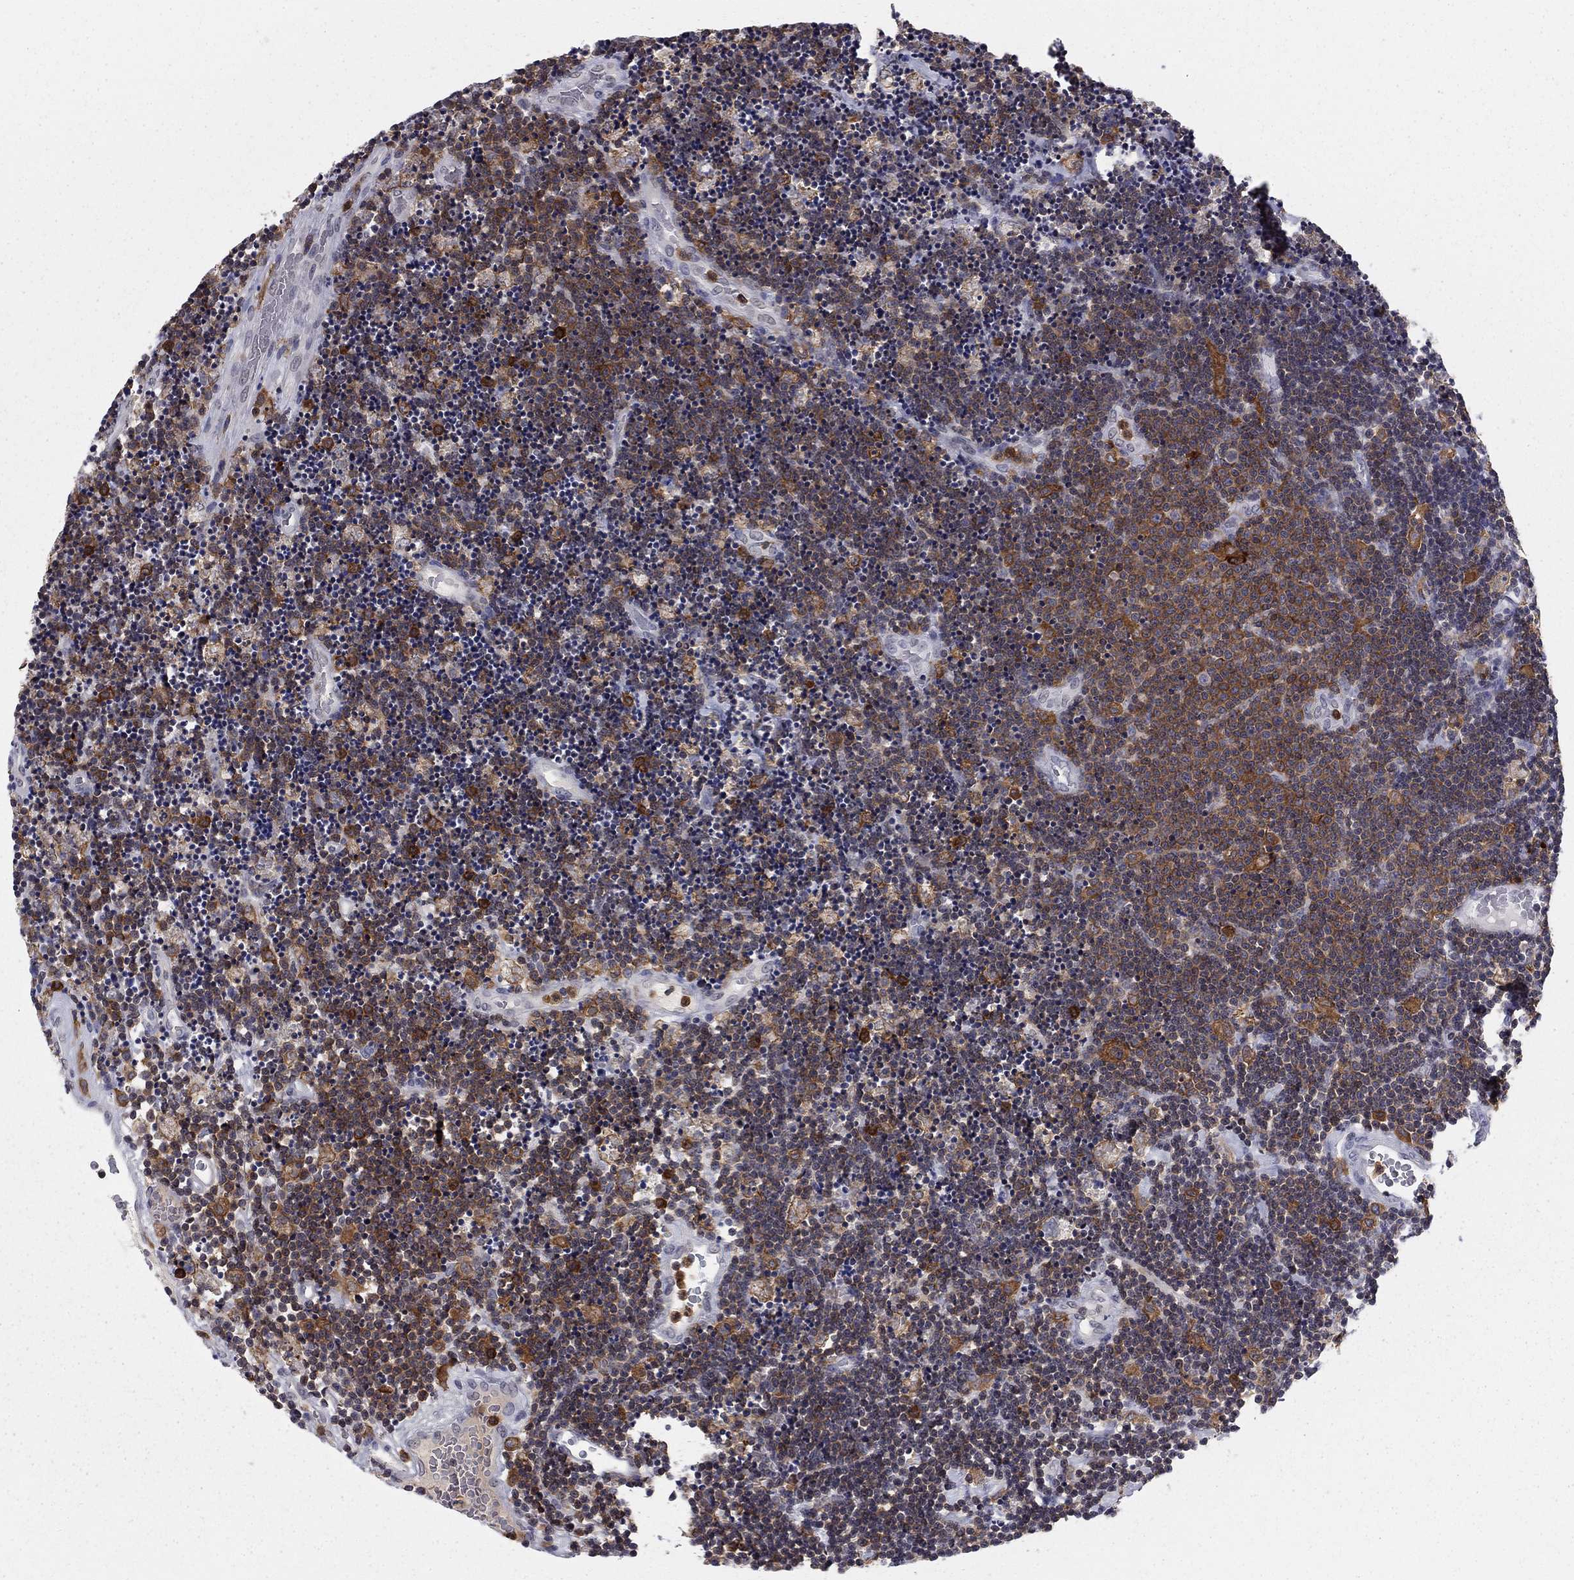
{"staining": {"intensity": "strong", "quantity": "<25%", "location": "cytoplasmic/membranous"}, "tissue": "lymphoma", "cell_type": "Tumor cells", "image_type": "cancer", "snomed": [{"axis": "morphology", "description": "Malignant lymphoma, non-Hodgkin's type, Low grade"}, {"axis": "topography", "description": "Brain"}], "caption": "Immunohistochemistry (DAB) staining of human malignant lymphoma, non-Hodgkin's type (low-grade) reveals strong cytoplasmic/membranous protein staining in approximately <25% of tumor cells.", "gene": "PLCB2", "patient": {"sex": "female", "age": 66}}